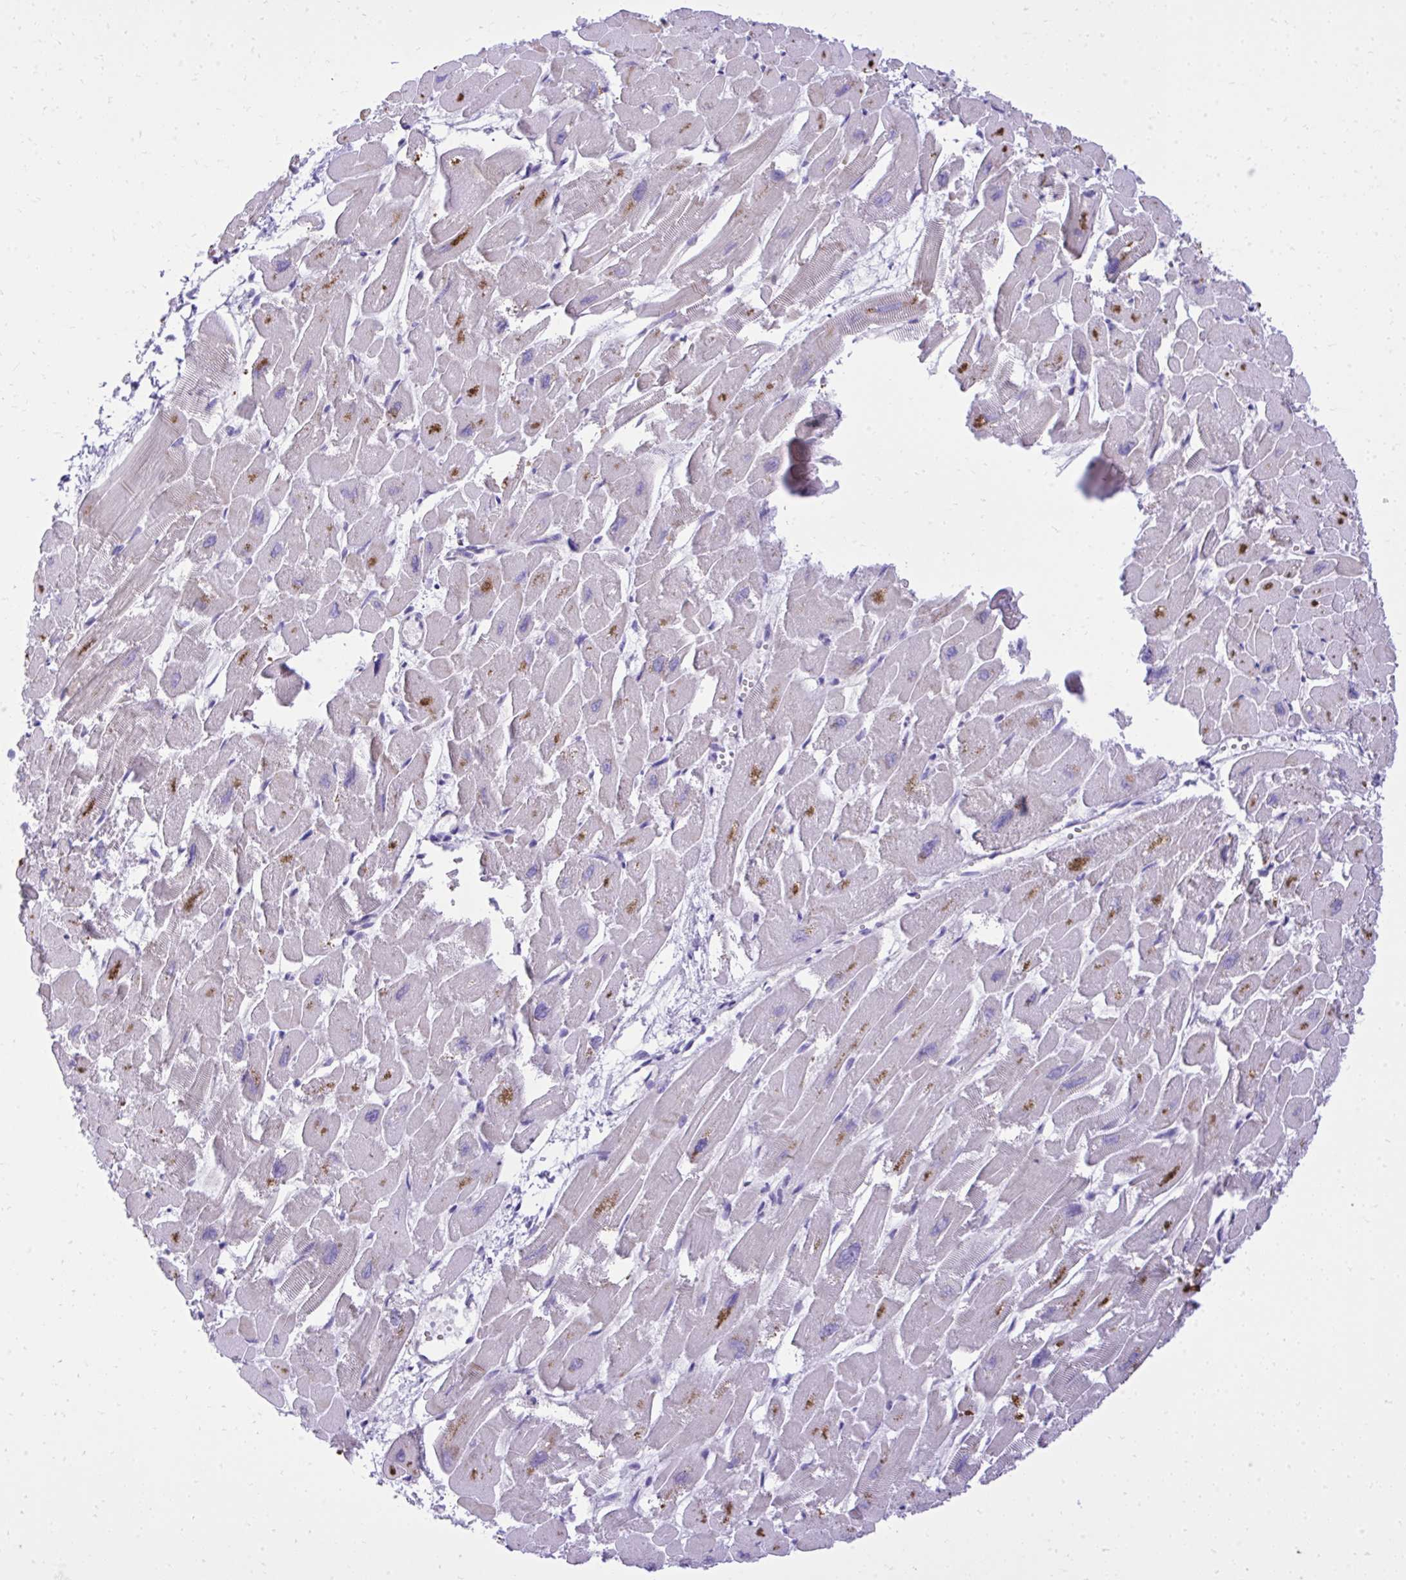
{"staining": {"intensity": "moderate", "quantity": "25%-75%", "location": "cytoplasmic/membranous"}, "tissue": "heart muscle", "cell_type": "Cardiomyocytes", "image_type": "normal", "snomed": [{"axis": "morphology", "description": "Normal tissue, NOS"}, {"axis": "topography", "description": "Heart"}], "caption": "Immunohistochemical staining of benign human heart muscle exhibits medium levels of moderate cytoplasmic/membranous staining in about 25%-75% of cardiomyocytes. (Brightfield microscopy of DAB IHC at high magnification).", "gene": "ST6GALNAC3", "patient": {"sex": "male", "age": 54}}